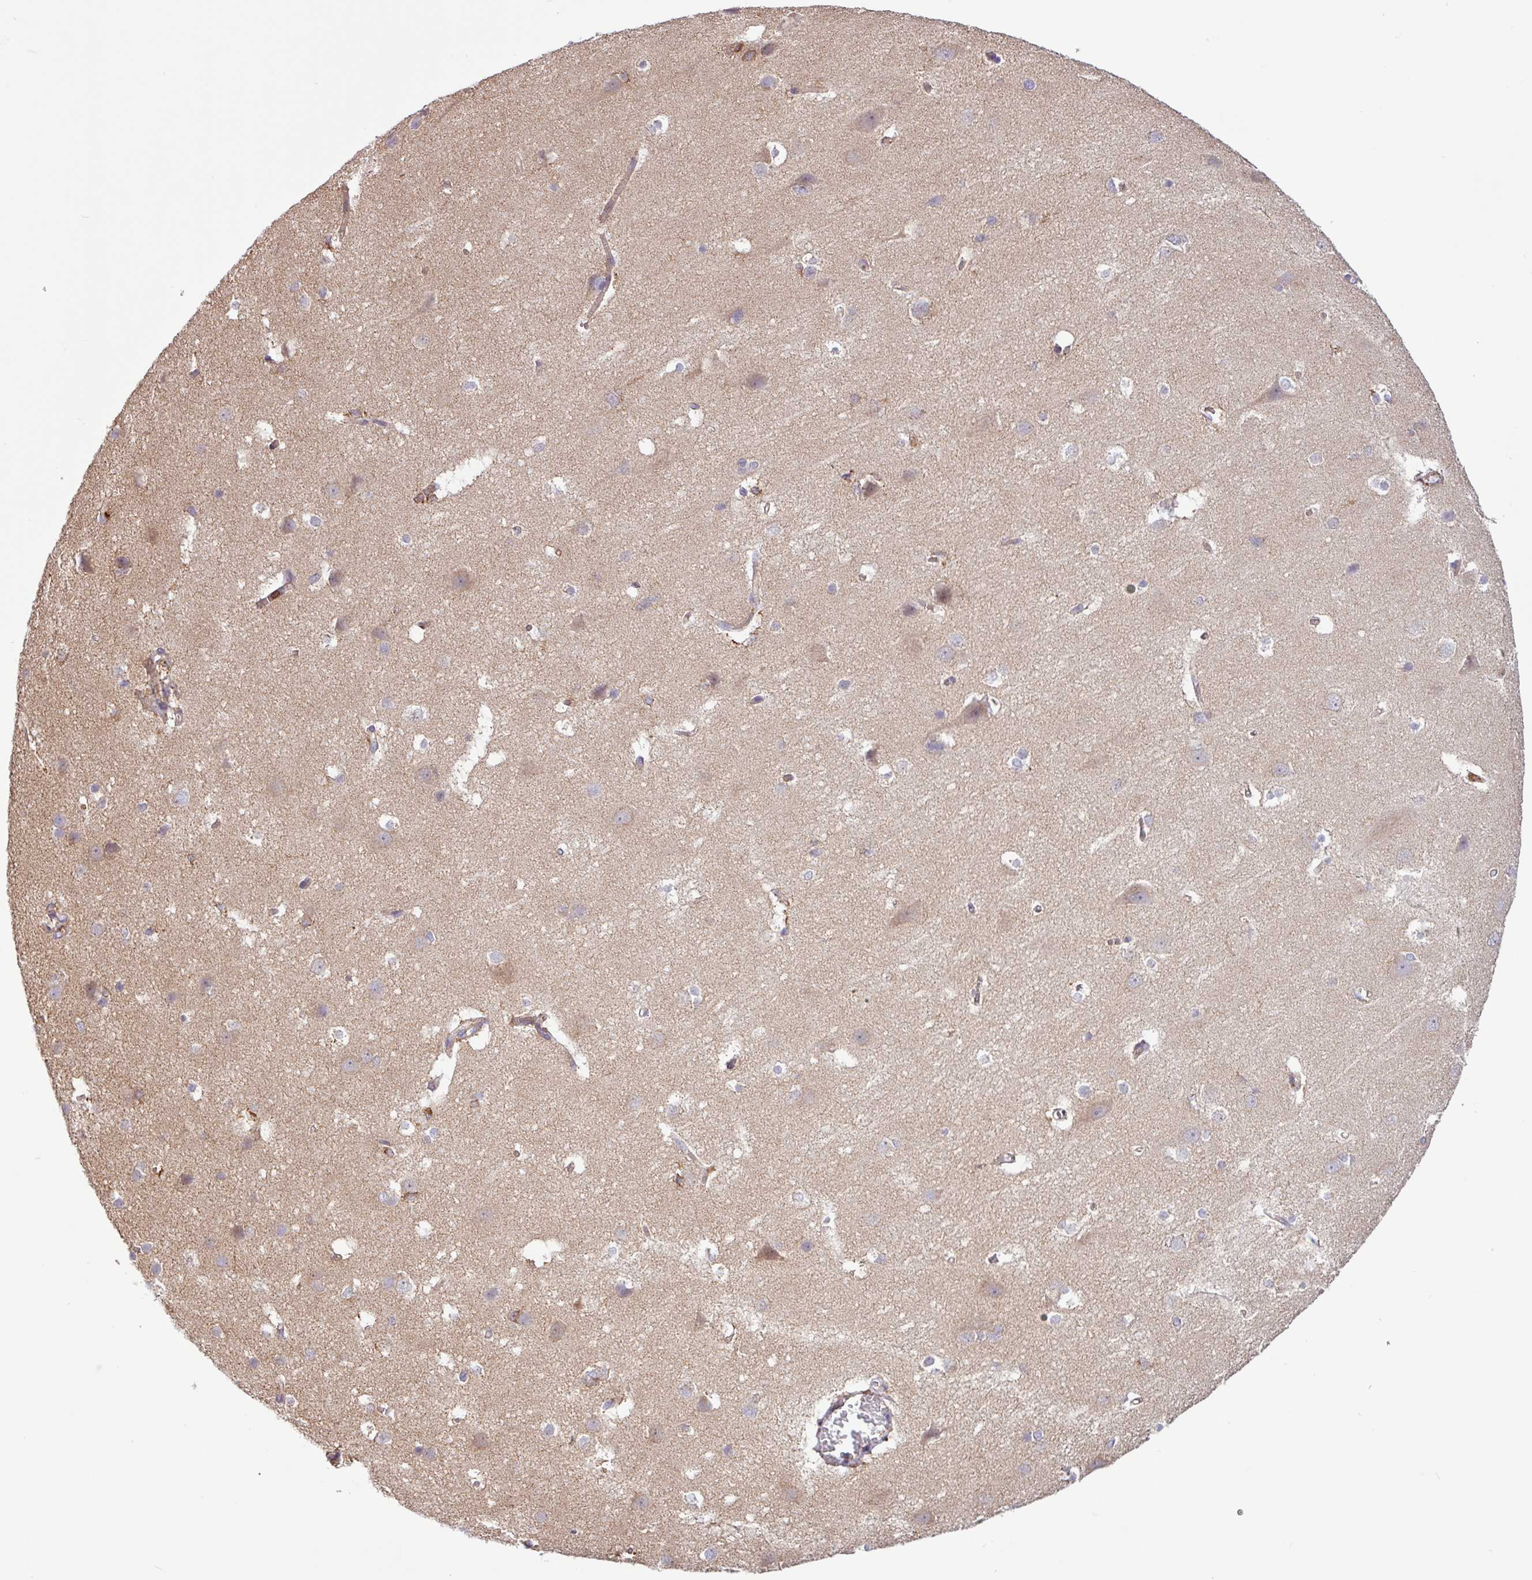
{"staining": {"intensity": "moderate", "quantity": ">75%", "location": "cytoplasmic/membranous"}, "tissue": "cerebral cortex", "cell_type": "Endothelial cells", "image_type": "normal", "snomed": [{"axis": "morphology", "description": "Normal tissue, NOS"}, {"axis": "topography", "description": "Cerebral cortex"}], "caption": "Immunohistochemical staining of normal cerebral cortex shows moderate cytoplasmic/membranous protein staining in approximately >75% of endothelial cells.", "gene": "ACTR3B", "patient": {"sex": "male", "age": 37}}